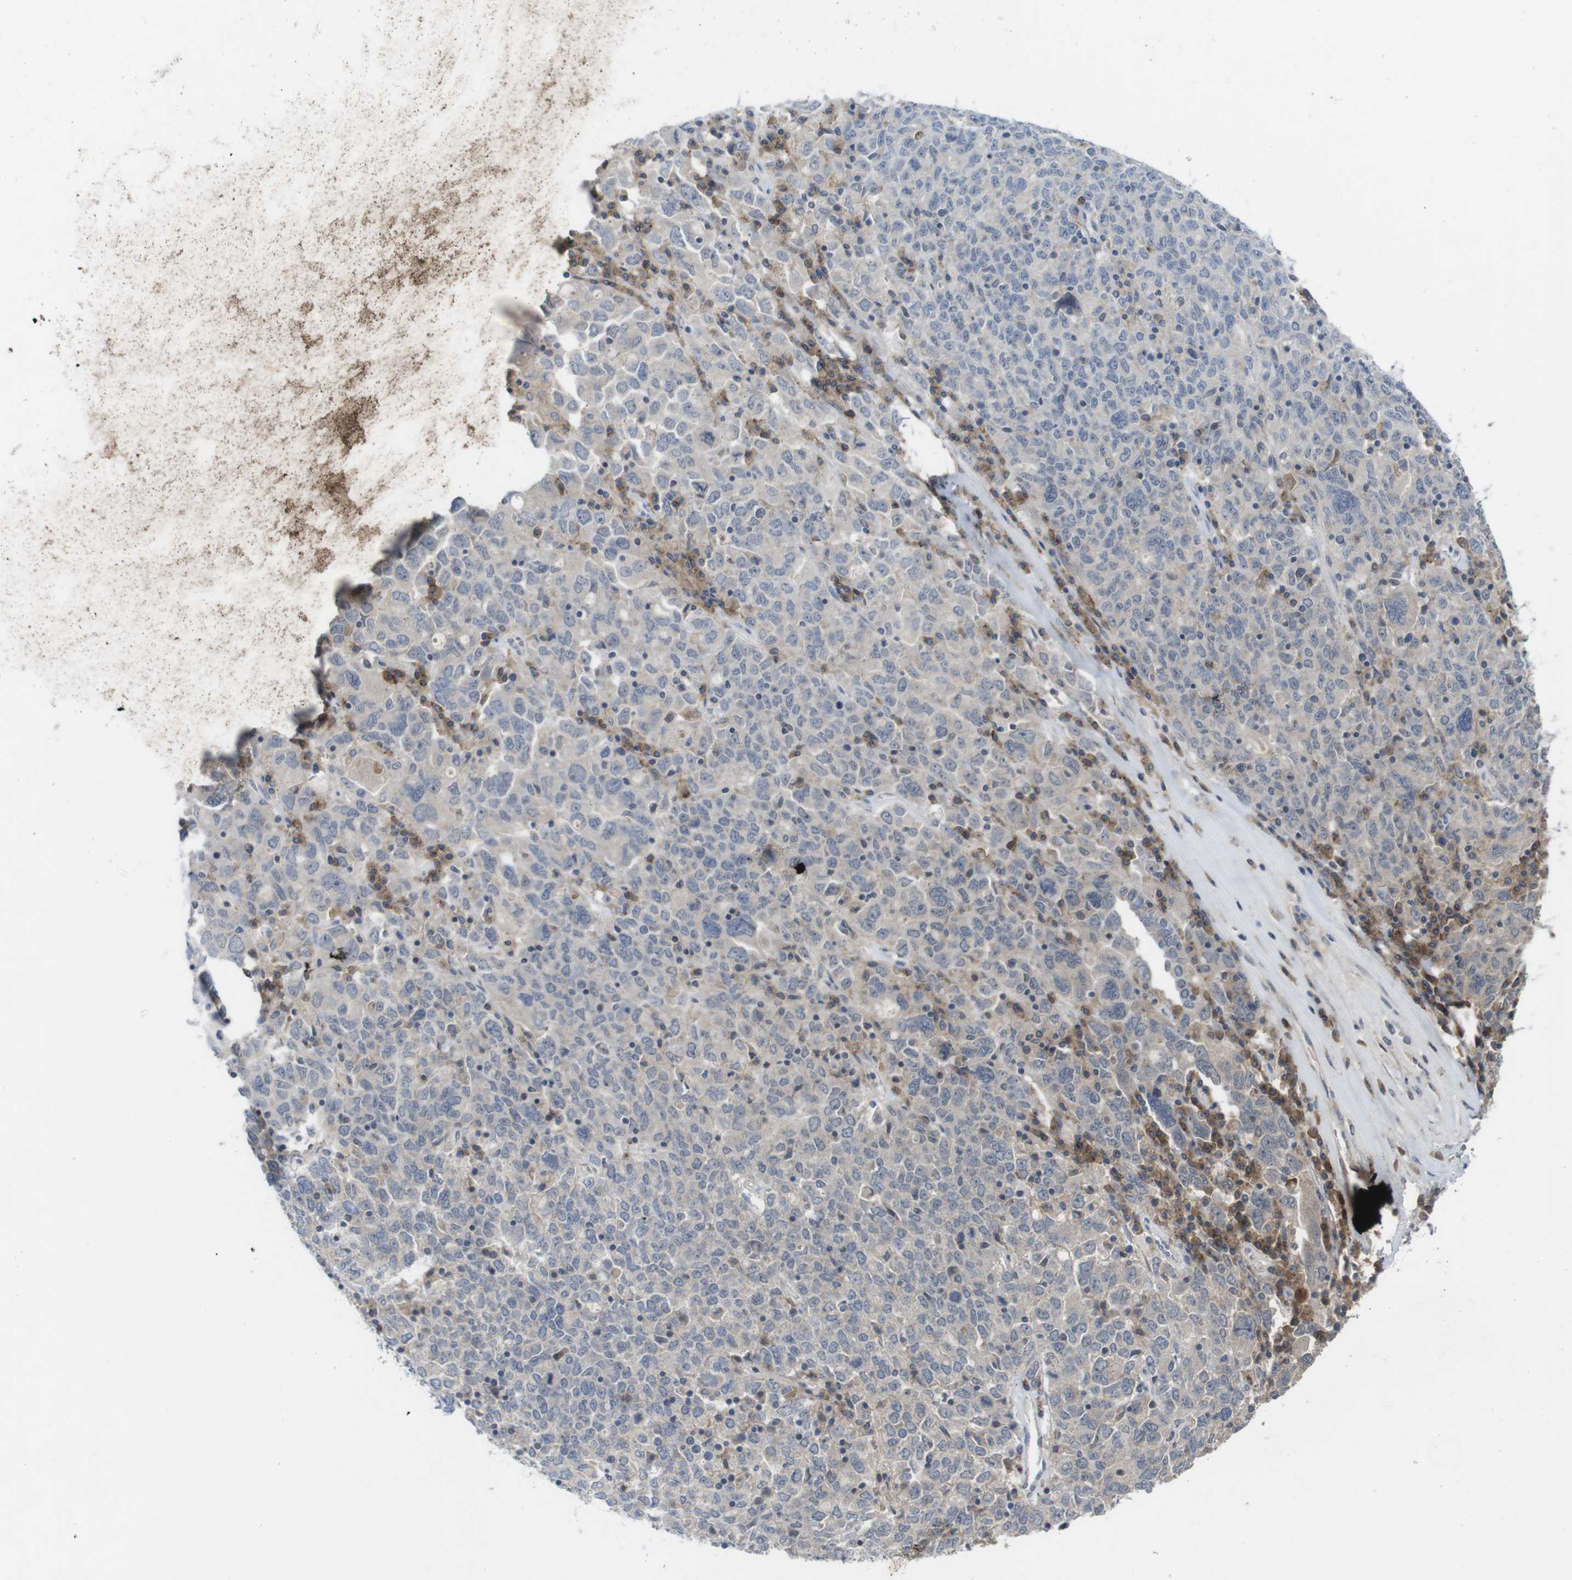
{"staining": {"intensity": "weak", "quantity": "<25%", "location": "cytoplasmic/membranous"}, "tissue": "ovarian cancer", "cell_type": "Tumor cells", "image_type": "cancer", "snomed": [{"axis": "morphology", "description": "Carcinoma, endometroid"}, {"axis": "topography", "description": "Ovary"}], "caption": "A high-resolution histopathology image shows IHC staining of ovarian cancer (endometroid carcinoma), which displays no significant expression in tumor cells.", "gene": "SLAMF7", "patient": {"sex": "female", "age": 62}}